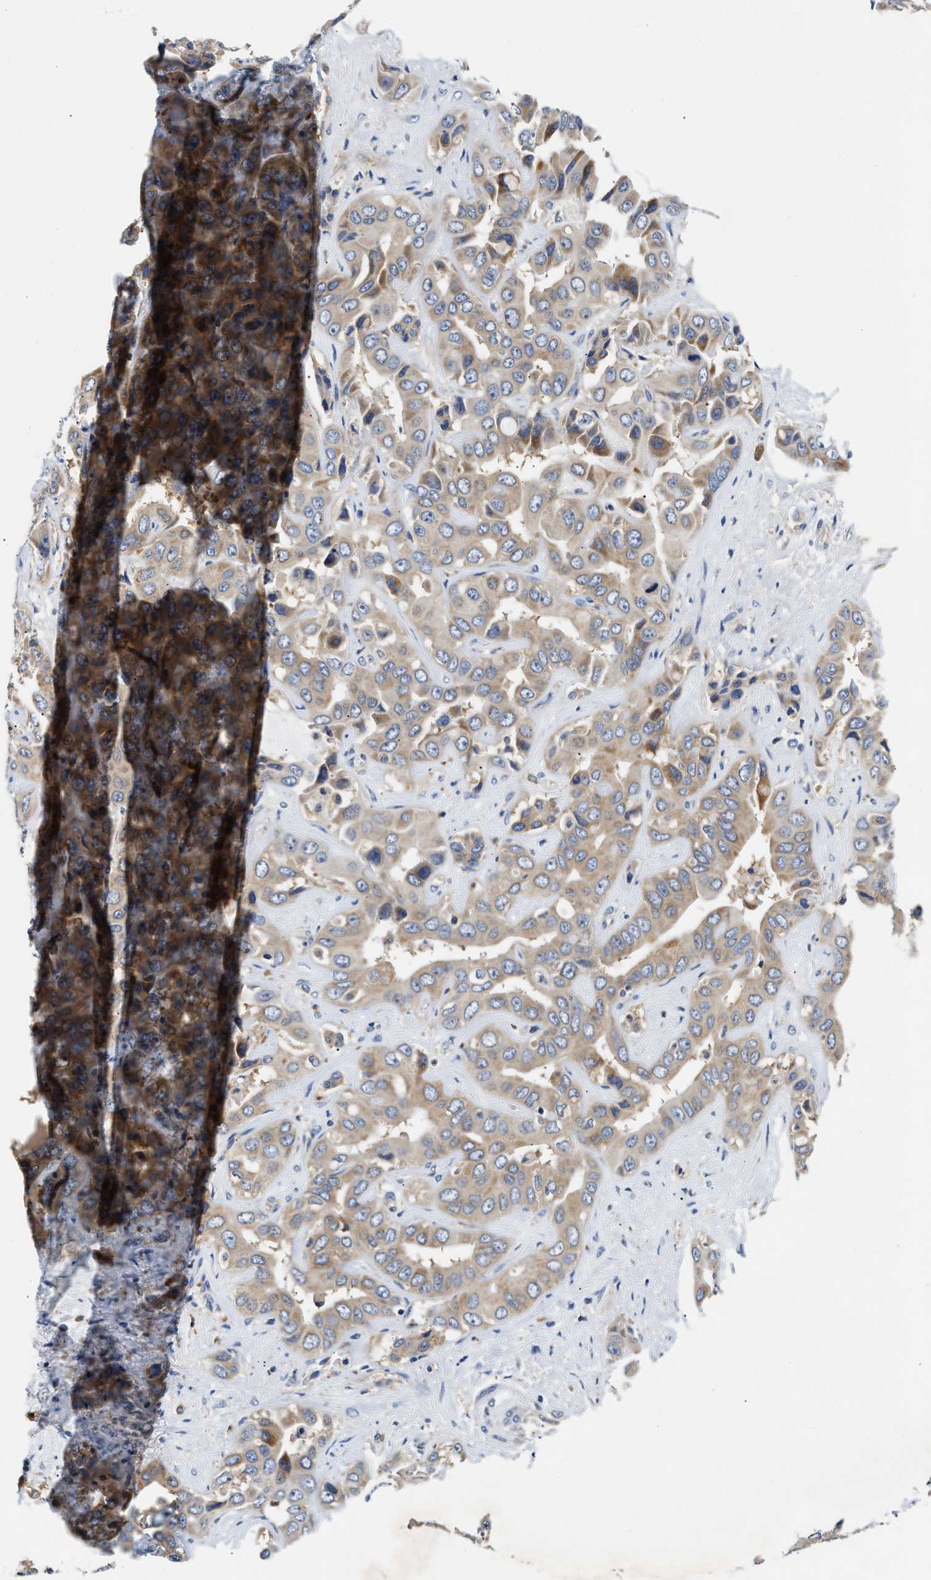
{"staining": {"intensity": "weak", "quantity": ">75%", "location": "cytoplasmic/membranous"}, "tissue": "liver cancer", "cell_type": "Tumor cells", "image_type": "cancer", "snomed": [{"axis": "morphology", "description": "Cholangiocarcinoma"}, {"axis": "topography", "description": "Liver"}], "caption": "Immunohistochemical staining of human liver cholangiocarcinoma reveals low levels of weak cytoplasmic/membranous protein expression in approximately >75% of tumor cells.", "gene": "FAM185A", "patient": {"sex": "female", "age": 52}}